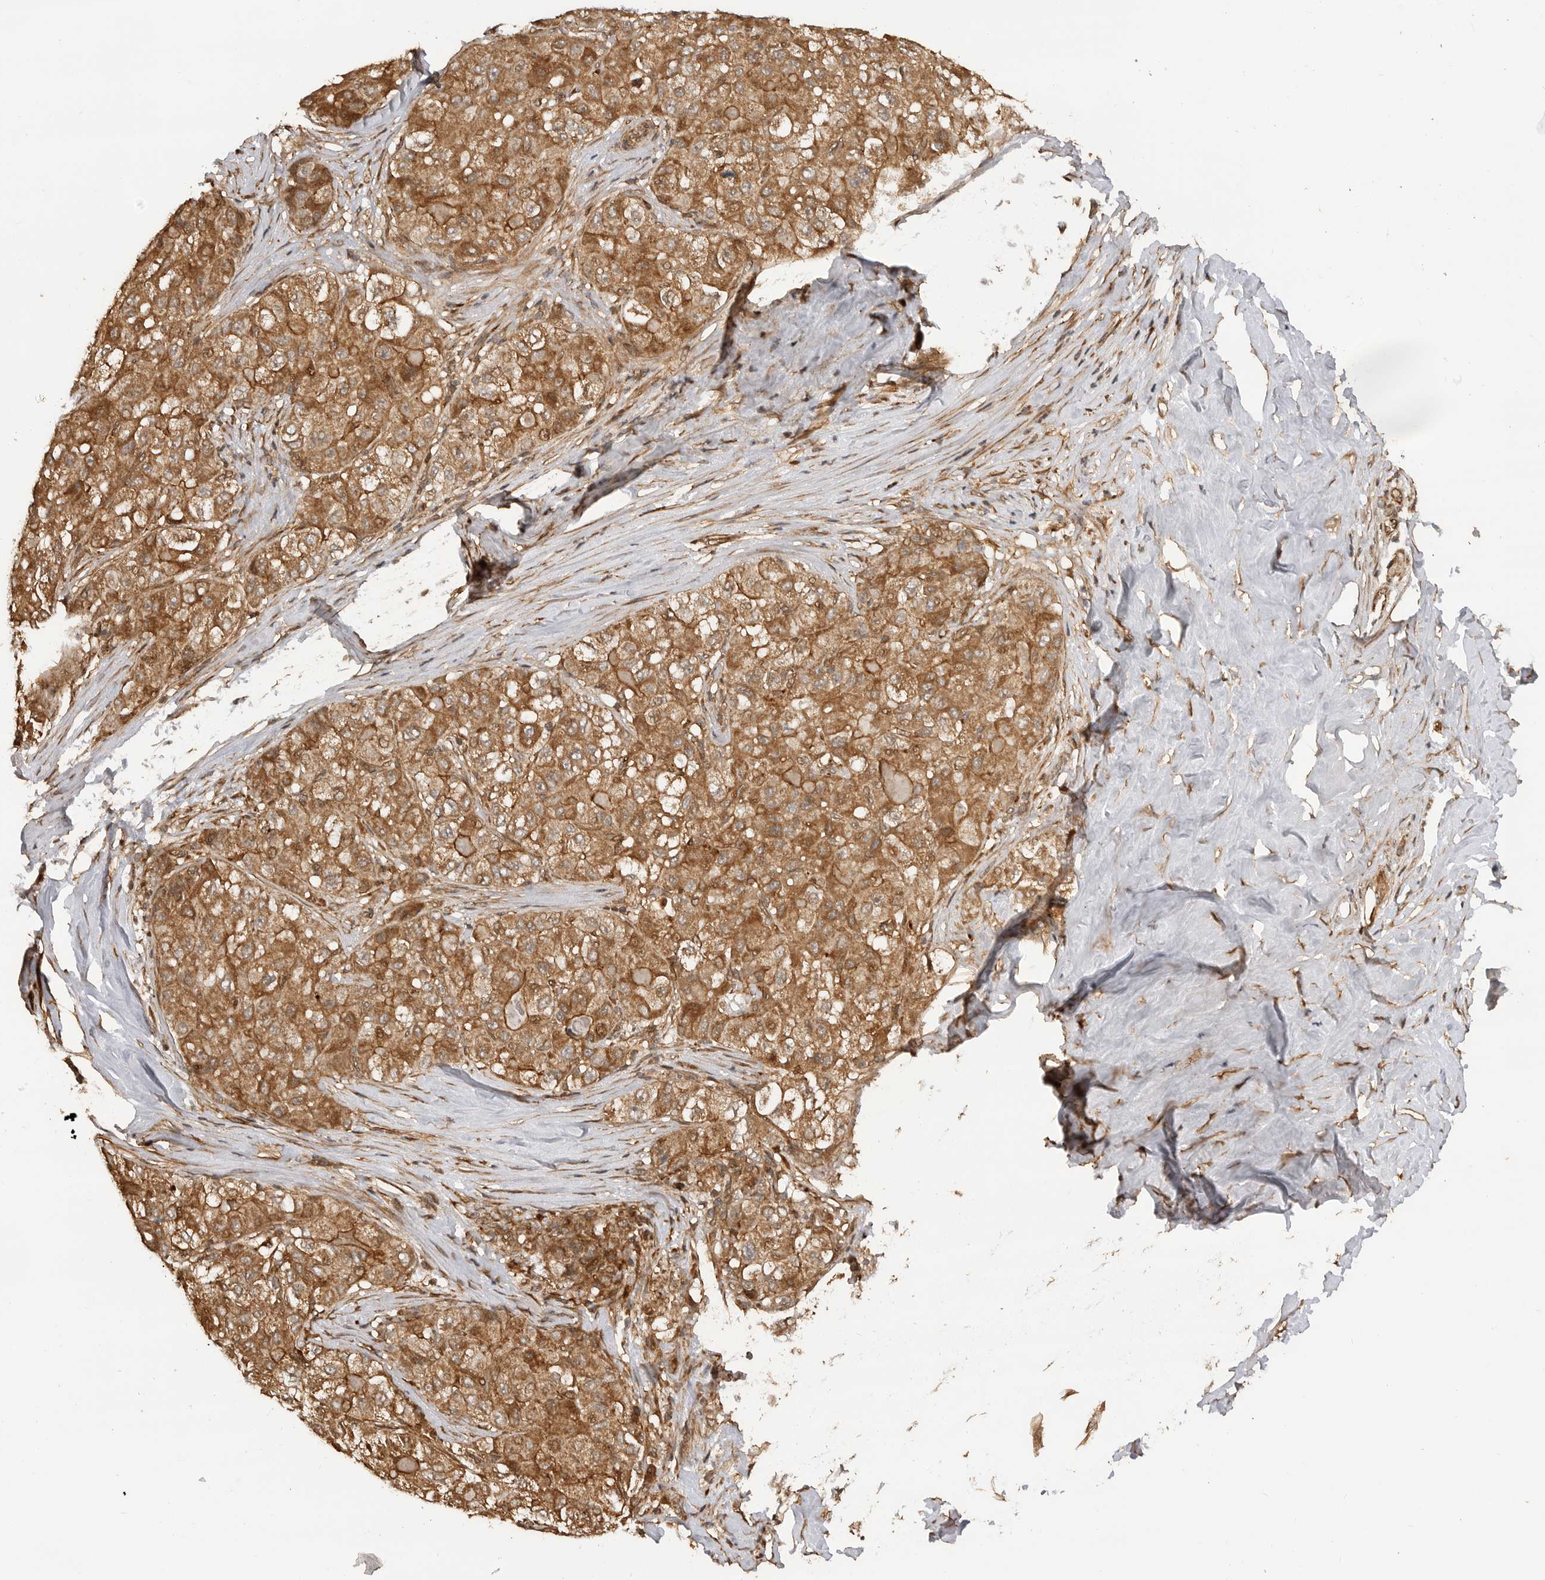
{"staining": {"intensity": "moderate", "quantity": ">75%", "location": "cytoplasmic/membranous"}, "tissue": "liver cancer", "cell_type": "Tumor cells", "image_type": "cancer", "snomed": [{"axis": "morphology", "description": "Carcinoma, Hepatocellular, NOS"}, {"axis": "topography", "description": "Liver"}], "caption": "High-magnification brightfield microscopy of liver cancer stained with DAB (brown) and counterstained with hematoxylin (blue). tumor cells exhibit moderate cytoplasmic/membranous staining is appreciated in approximately>75% of cells. The staining is performed using DAB brown chromogen to label protein expression. The nuclei are counter-stained blue using hematoxylin.", "gene": "ADPRS", "patient": {"sex": "male", "age": 80}}